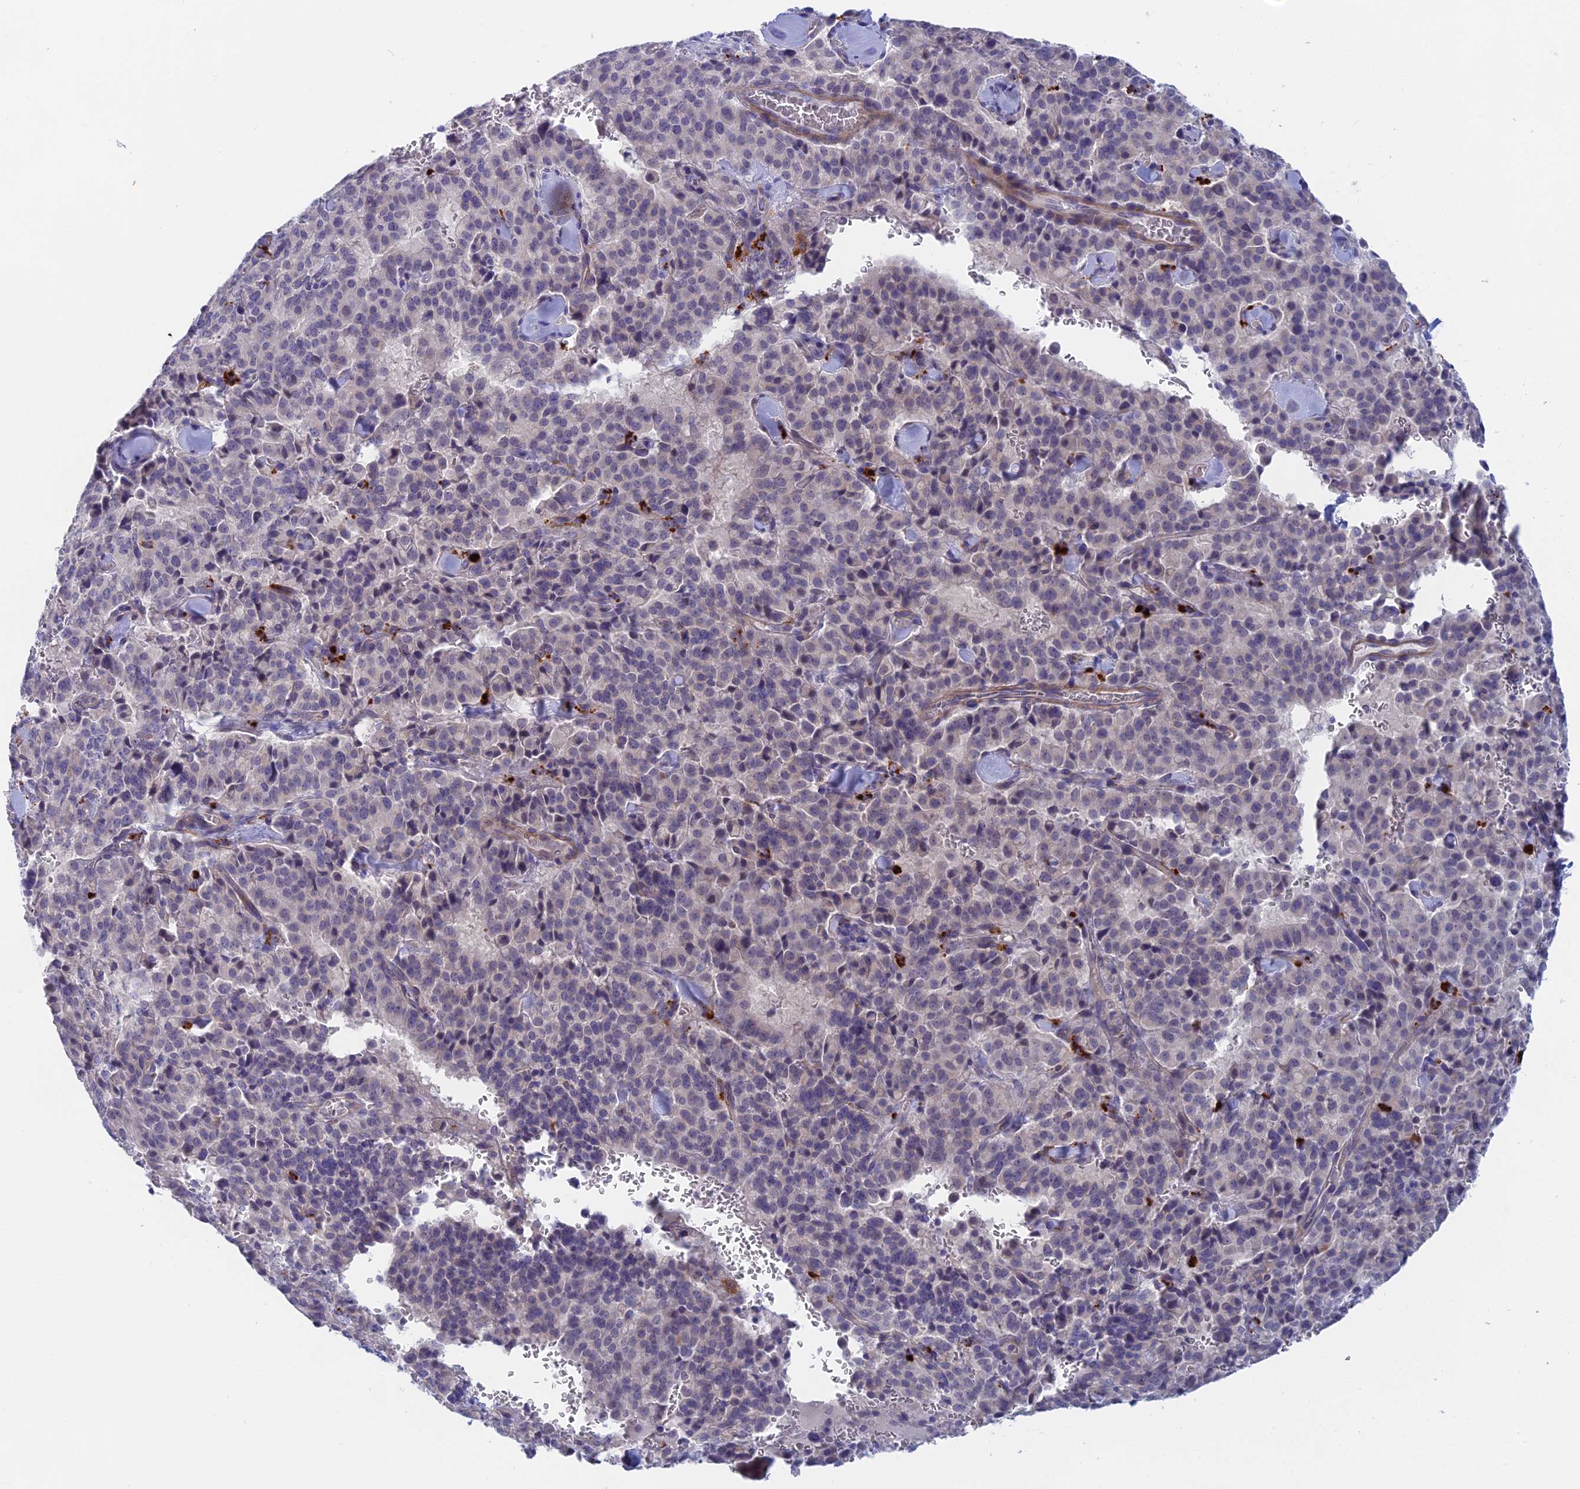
{"staining": {"intensity": "weak", "quantity": "<25%", "location": "cytoplasmic/membranous"}, "tissue": "pancreatic cancer", "cell_type": "Tumor cells", "image_type": "cancer", "snomed": [{"axis": "morphology", "description": "Adenocarcinoma, NOS"}, {"axis": "topography", "description": "Pancreas"}], "caption": "The histopathology image reveals no significant expression in tumor cells of pancreatic cancer (adenocarcinoma).", "gene": "GLB1L", "patient": {"sex": "male", "age": 65}}